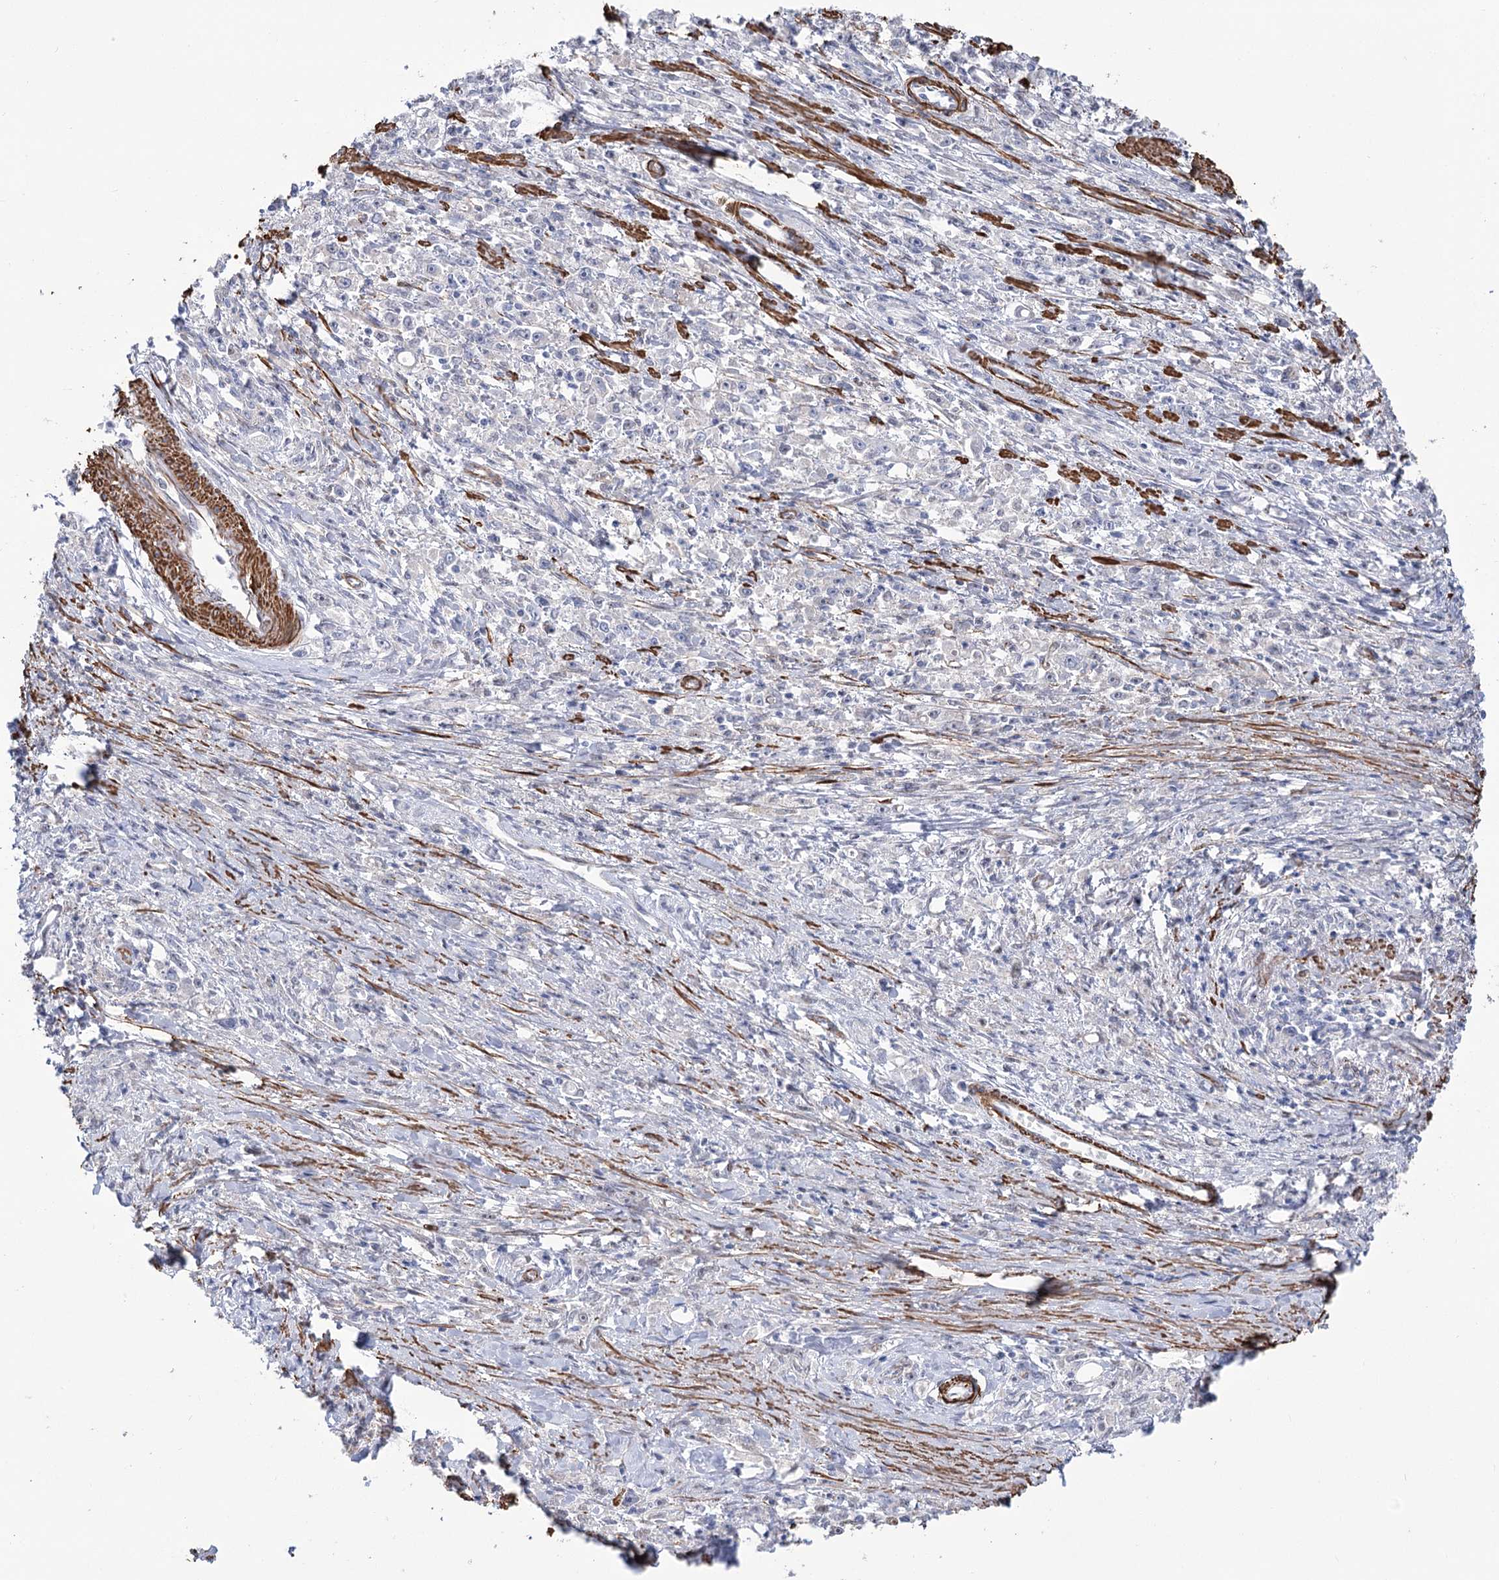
{"staining": {"intensity": "negative", "quantity": "none", "location": "none"}, "tissue": "stomach cancer", "cell_type": "Tumor cells", "image_type": "cancer", "snomed": [{"axis": "morphology", "description": "Adenocarcinoma, NOS"}, {"axis": "topography", "description": "Stomach"}], "caption": "Immunohistochemistry of stomach adenocarcinoma demonstrates no expression in tumor cells.", "gene": "WASHC3", "patient": {"sex": "female", "age": 59}}